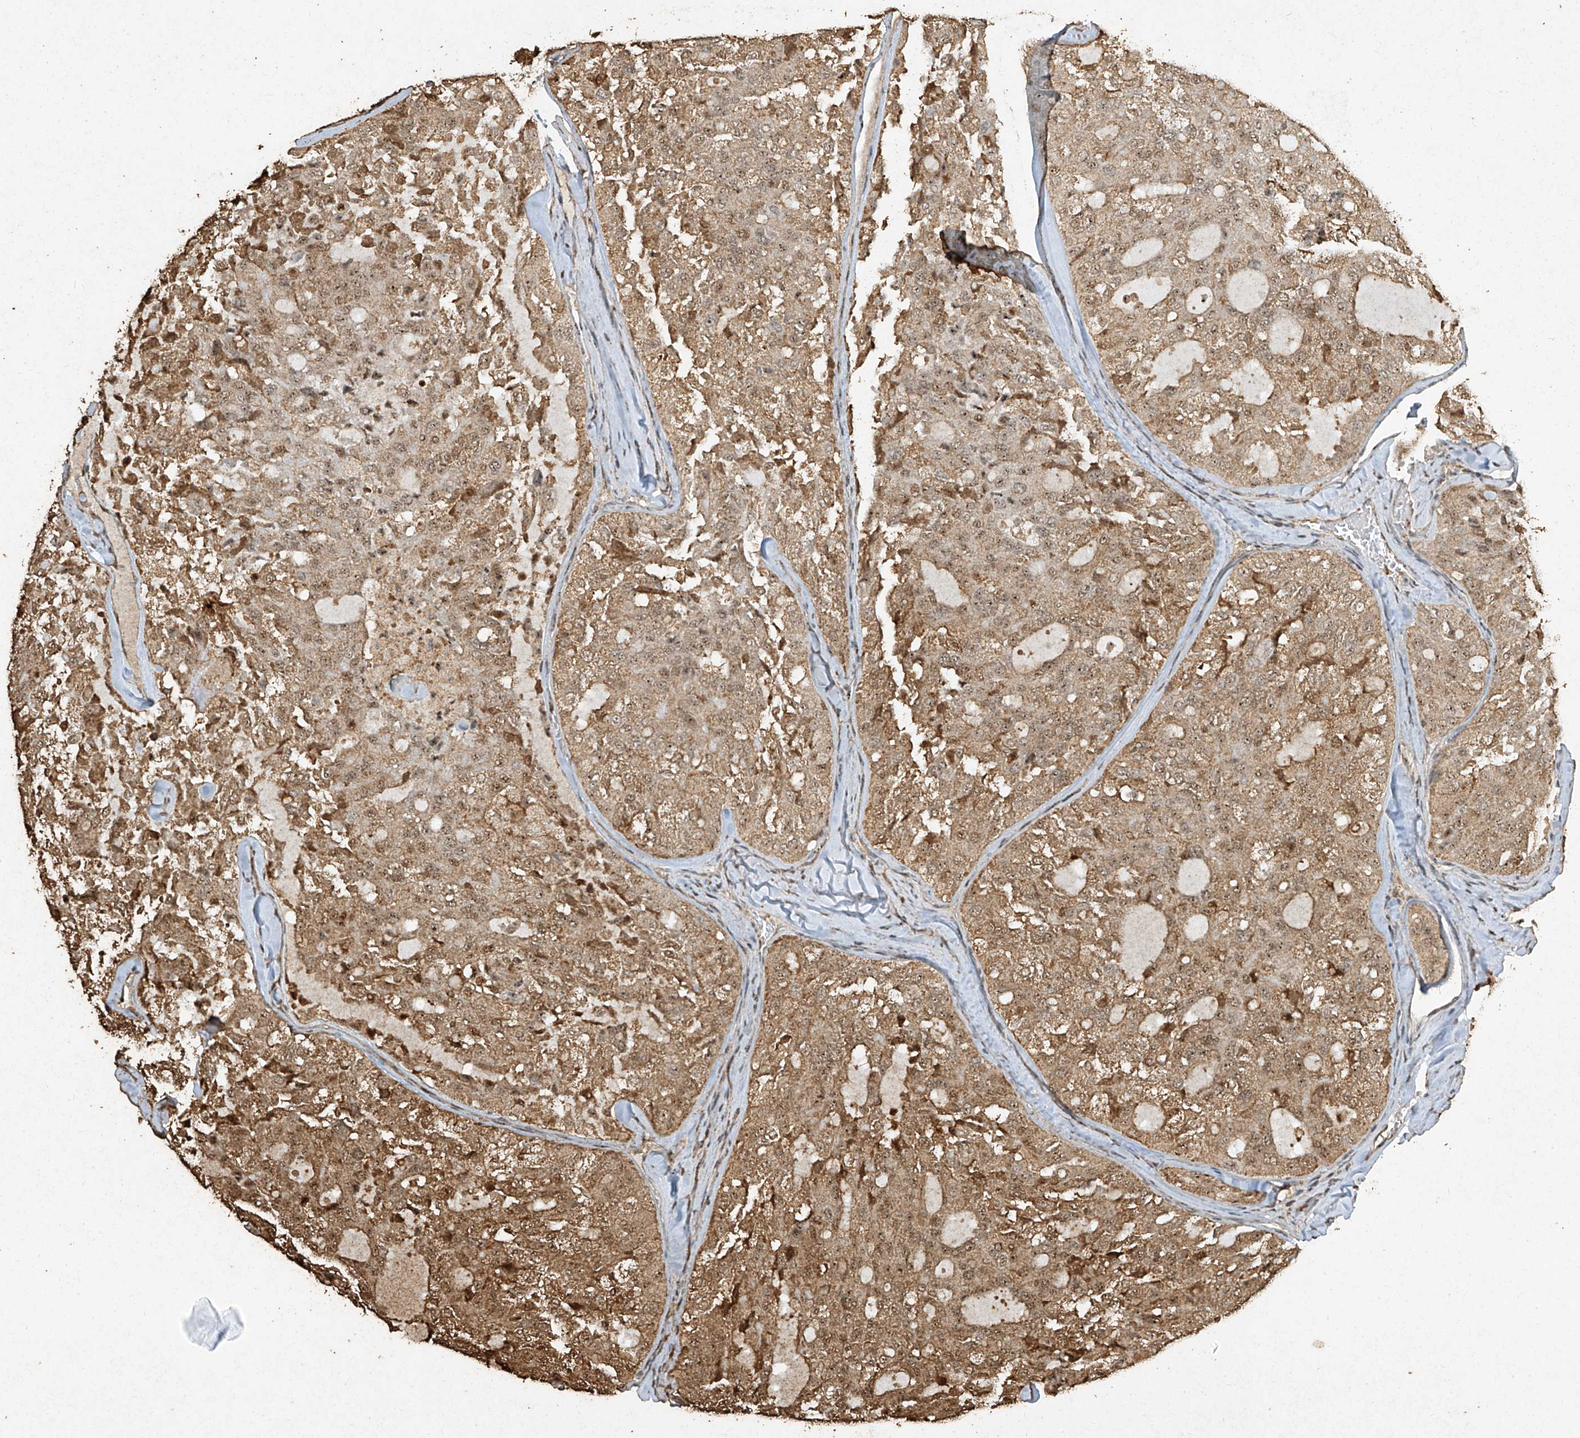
{"staining": {"intensity": "moderate", "quantity": ">75%", "location": "cytoplasmic/membranous,nuclear"}, "tissue": "thyroid cancer", "cell_type": "Tumor cells", "image_type": "cancer", "snomed": [{"axis": "morphology", "description": "Follicular adenoma carcinoma, NOS"}, {"axis": "topography", "description": "Thyroid gland"}], "caption": "Protein staining exhibits moderate cytoplasmic/membranous and nuclear positivity in approximately >75% of tumor cells in follicular adenoma carcinoma (thyroid).", "gene": "ERBB3", "patient": {"sex": "male", "age": 75}}